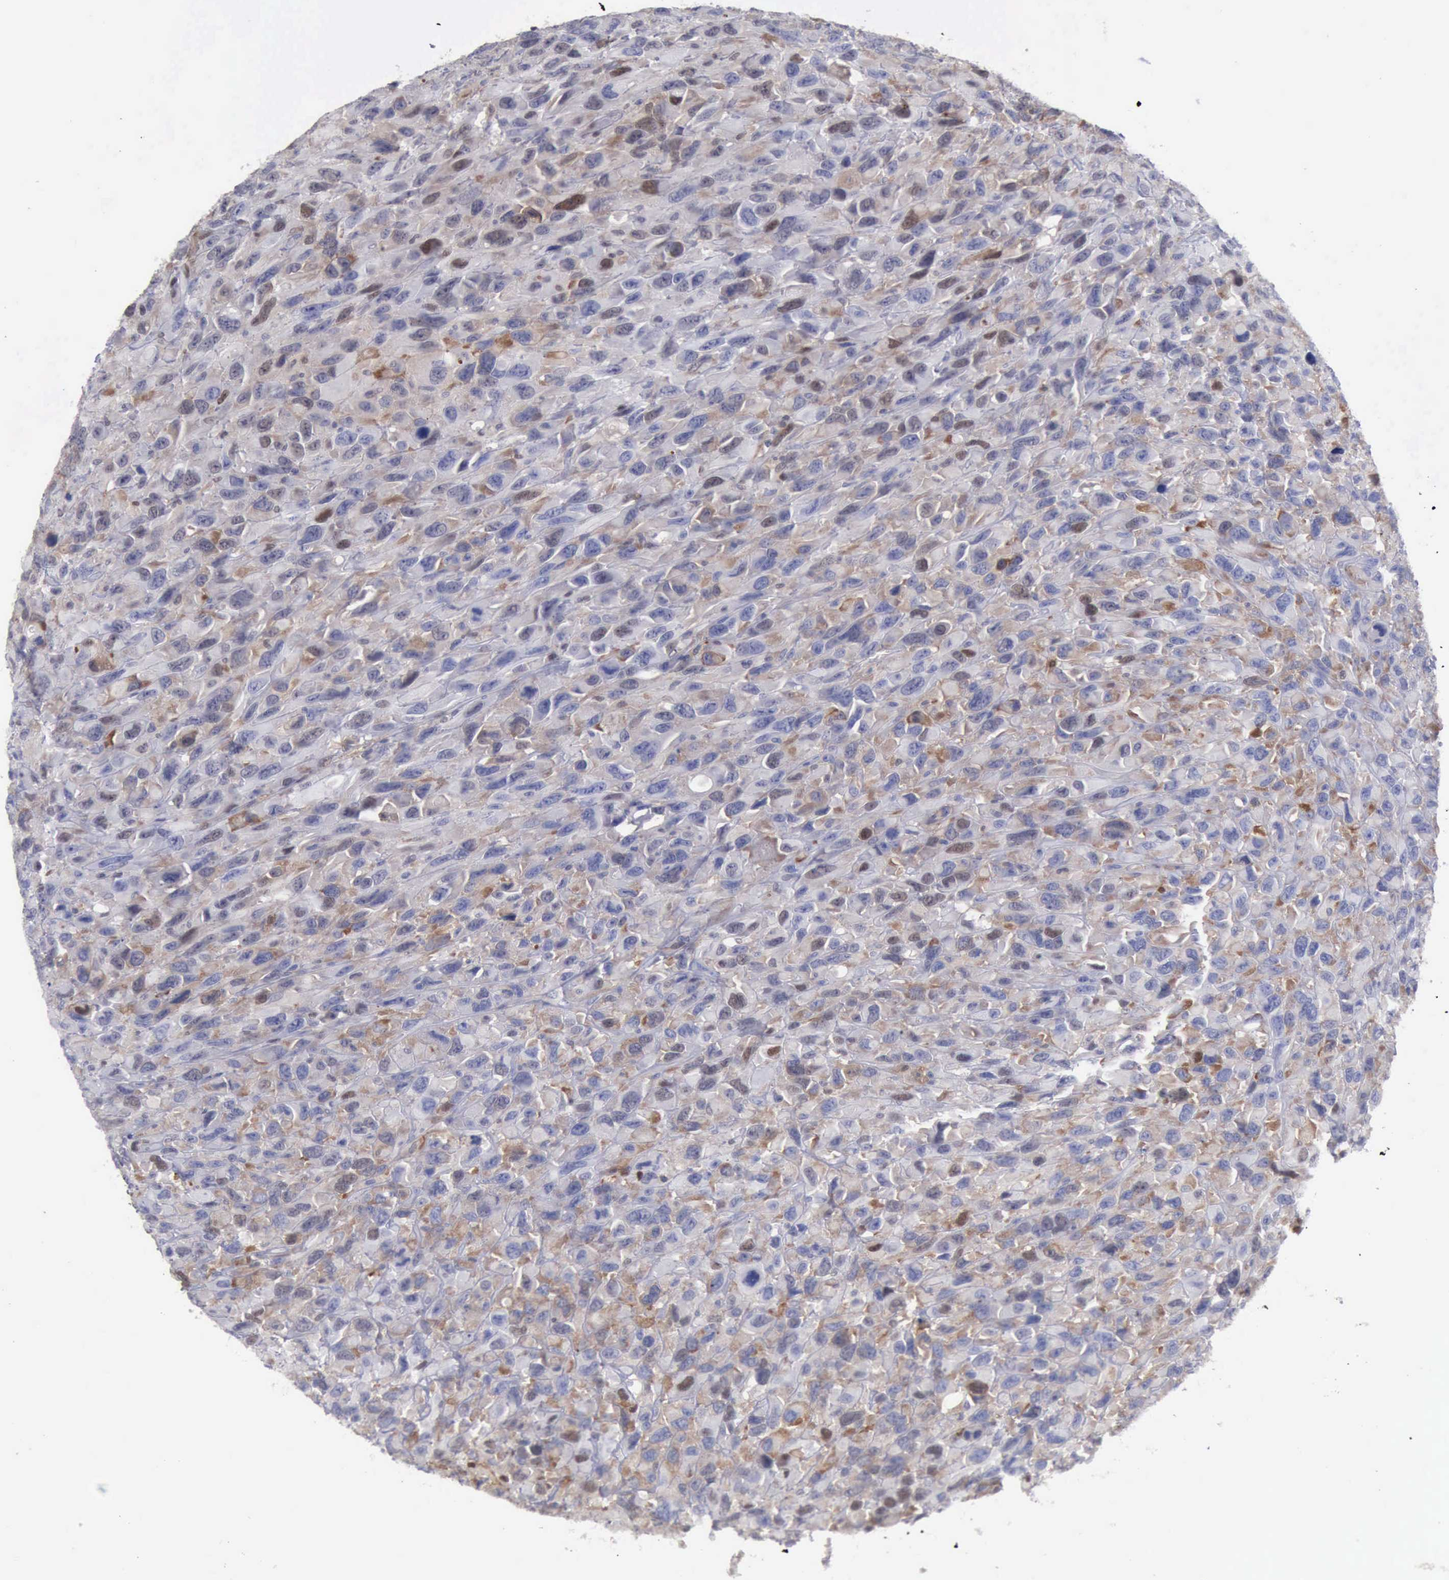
{"staining": {"intensity": "weak", "quantity": "25%-75%", "location": "cytoplasmic/membranous"}, "tissue": "renal cancer", "cell_type": "Tumor cells", "image_type": "cancer", "snomed": [{"axis": "morphology", "description": "Adenocarcinoma, NOS"}, {"axis": "topography", "description": "Kidney"}], "caption": "An immunohistochemistry (IHC) image of neoplastic tissue is shown. Protein staining in brown highlights weak cytoplasmic/membranous positivity in adenocarcinoma (renal) within tumor cells.", "gene": "PDCD4", "patient": {"sex": "male", "age": 79}}